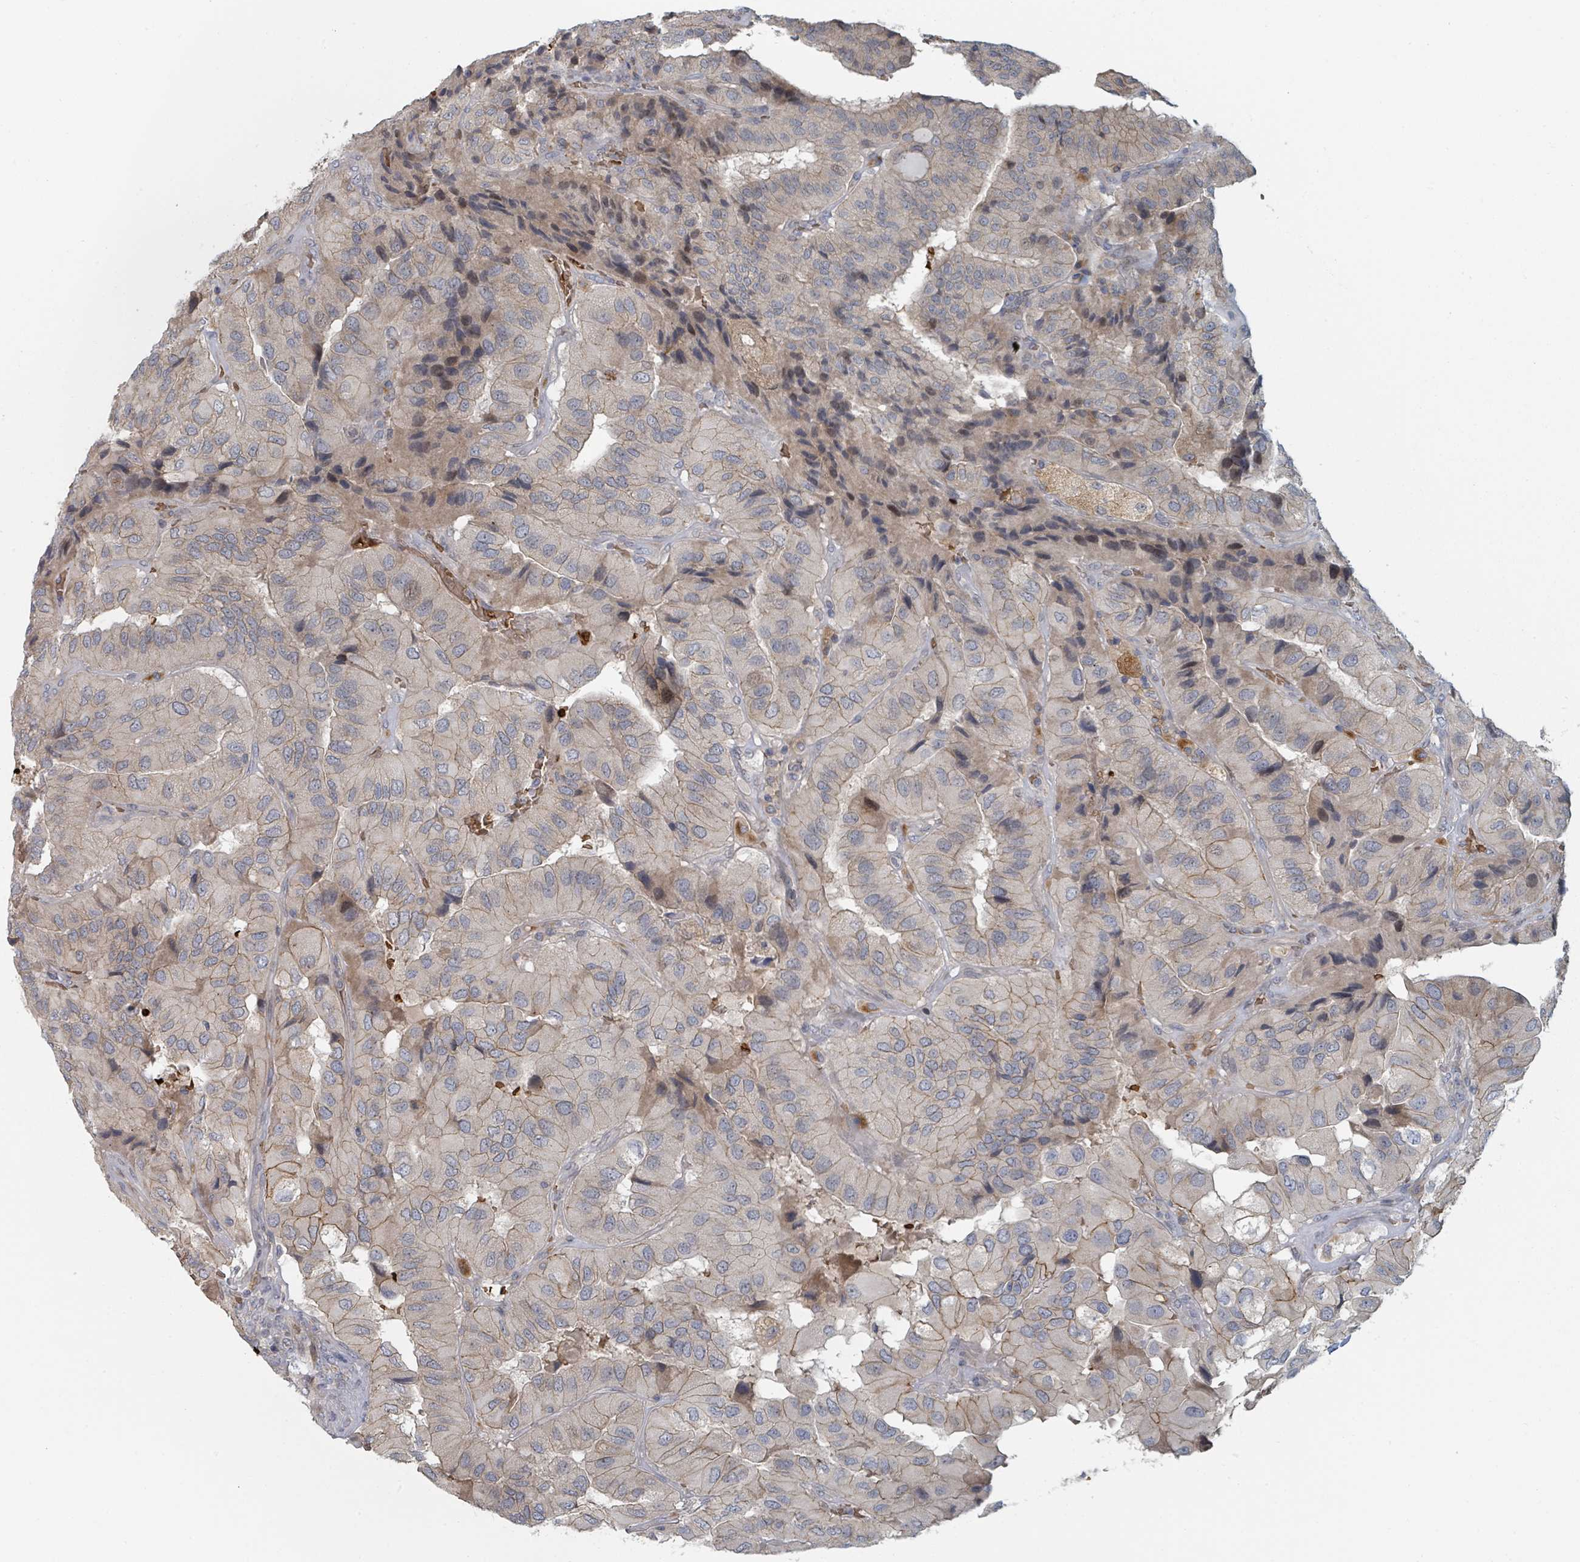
{"staining": {"intensity": "weak", "quantity": "25%-75%", "location": "cytoplasmic/membranous"}, "tissue": "thyroid cancer", "cell_type": "Tumor cells", "image_type": "cancer", "snomed": [{"axis": "morphology", "description": "Normal tissue, NOS"}, {"axis": "morphology", "description": "Papillary adenocarcinoma, NOS"}, {"axis": "topography", "description": "Thyroid gland"}], "caption": "Protein analysis of papillary adenocarcinoma (thyroid) tissue shows weak cytoplasmic/membranous positivity in about 25%-75% of tumor cells.", "gene": "TRPC4AP", "patient": {"sex": "female", "age": 59}}